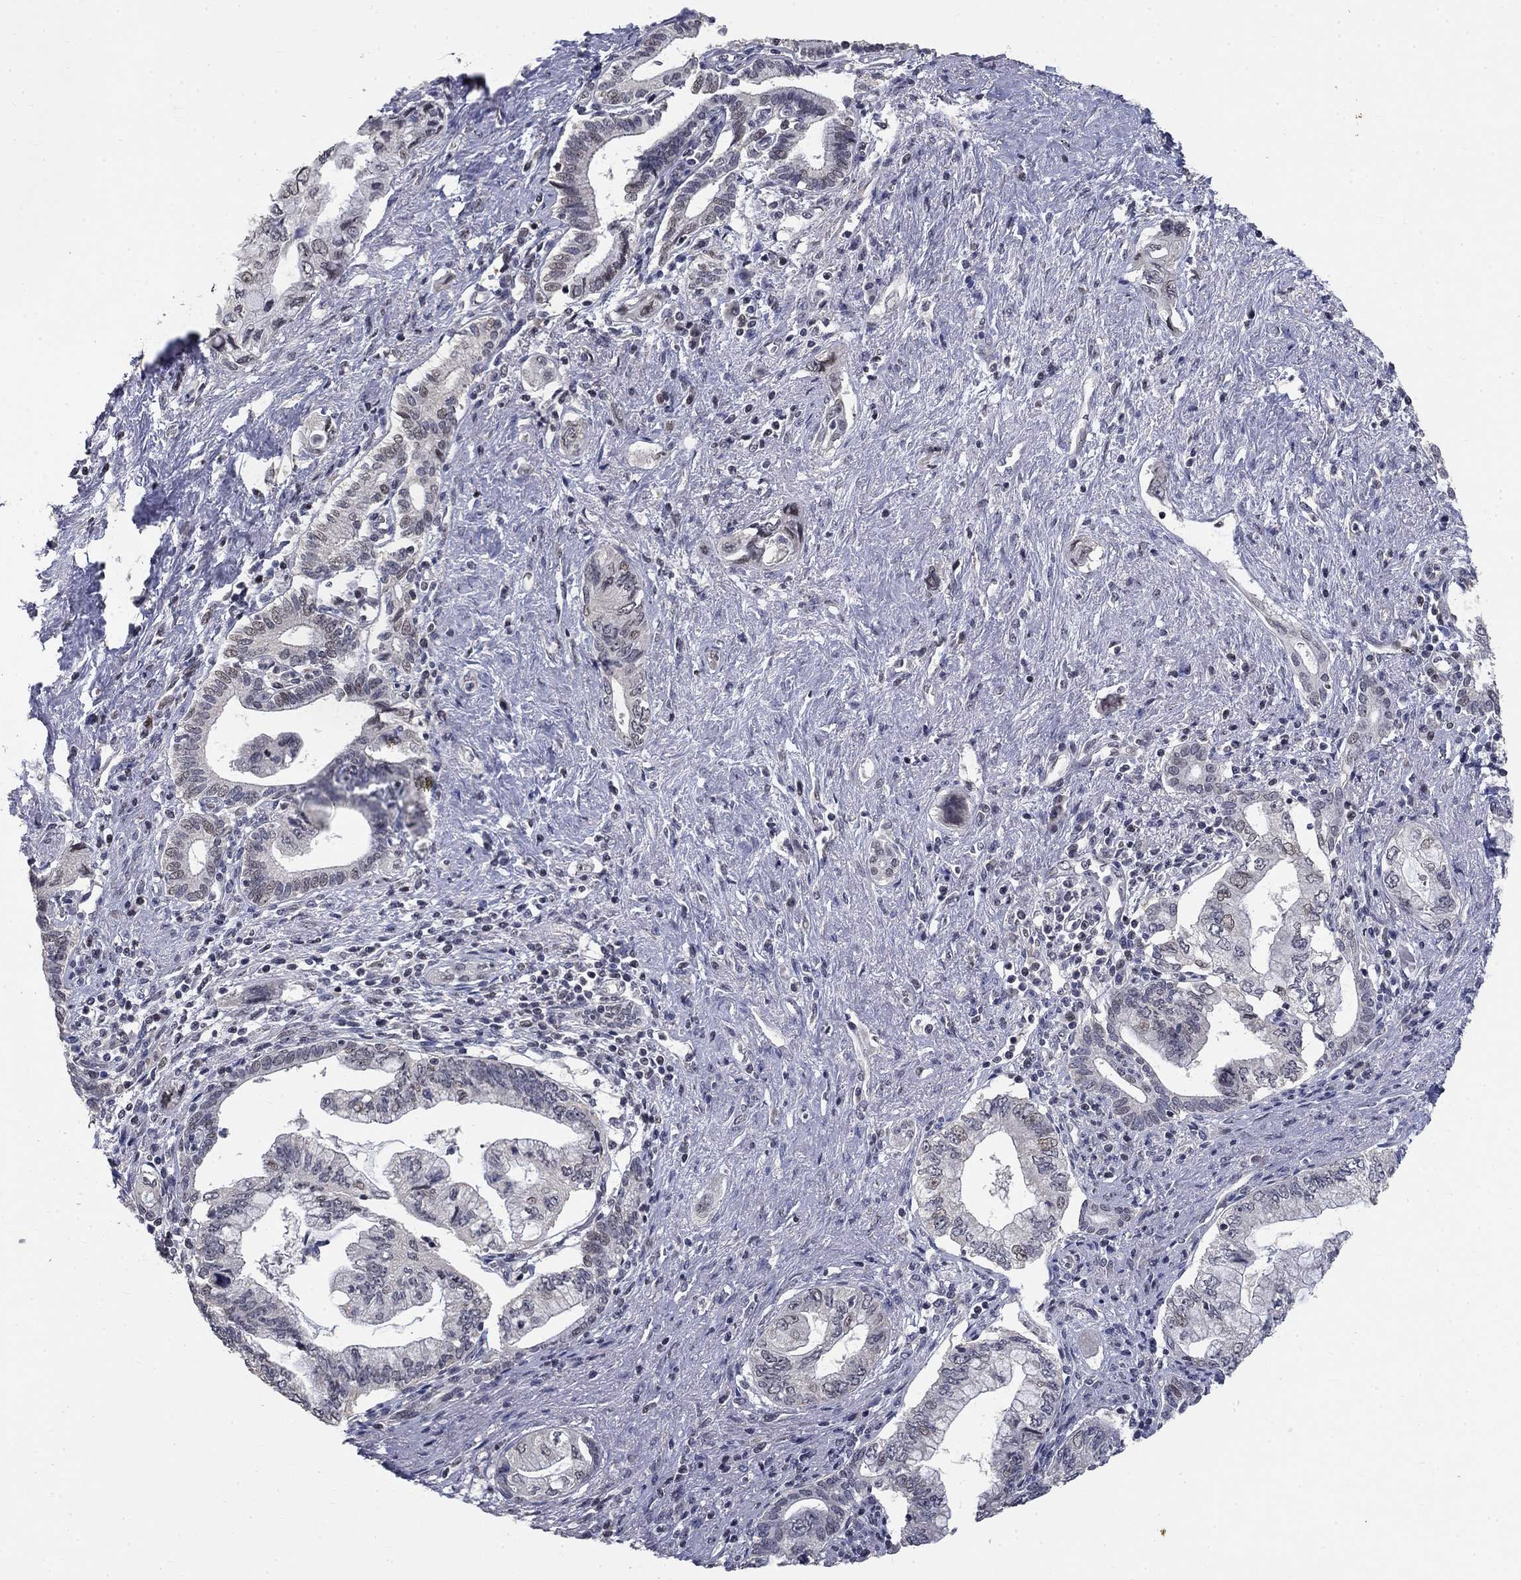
{"staining": {"intensity": "negative", "quantity": "none", "location": "none"}, "tissue": "pancreatic cancer", "cell_type": "Tumor cells", "image_type": "cancer", "snomed": [{"axis": "morphology", "description": "Adenocarcinoma, NOS"}, {"axis": "topography", "description": "Pancreas"}], "caption": "The image exhibits no staining of tumor cells in adenocarcinoma (pancreatic). (DAB immunohistochemistry, high magnification).", "gene": "SPATA33", "patient": {"sex": "female", "age": 73}}